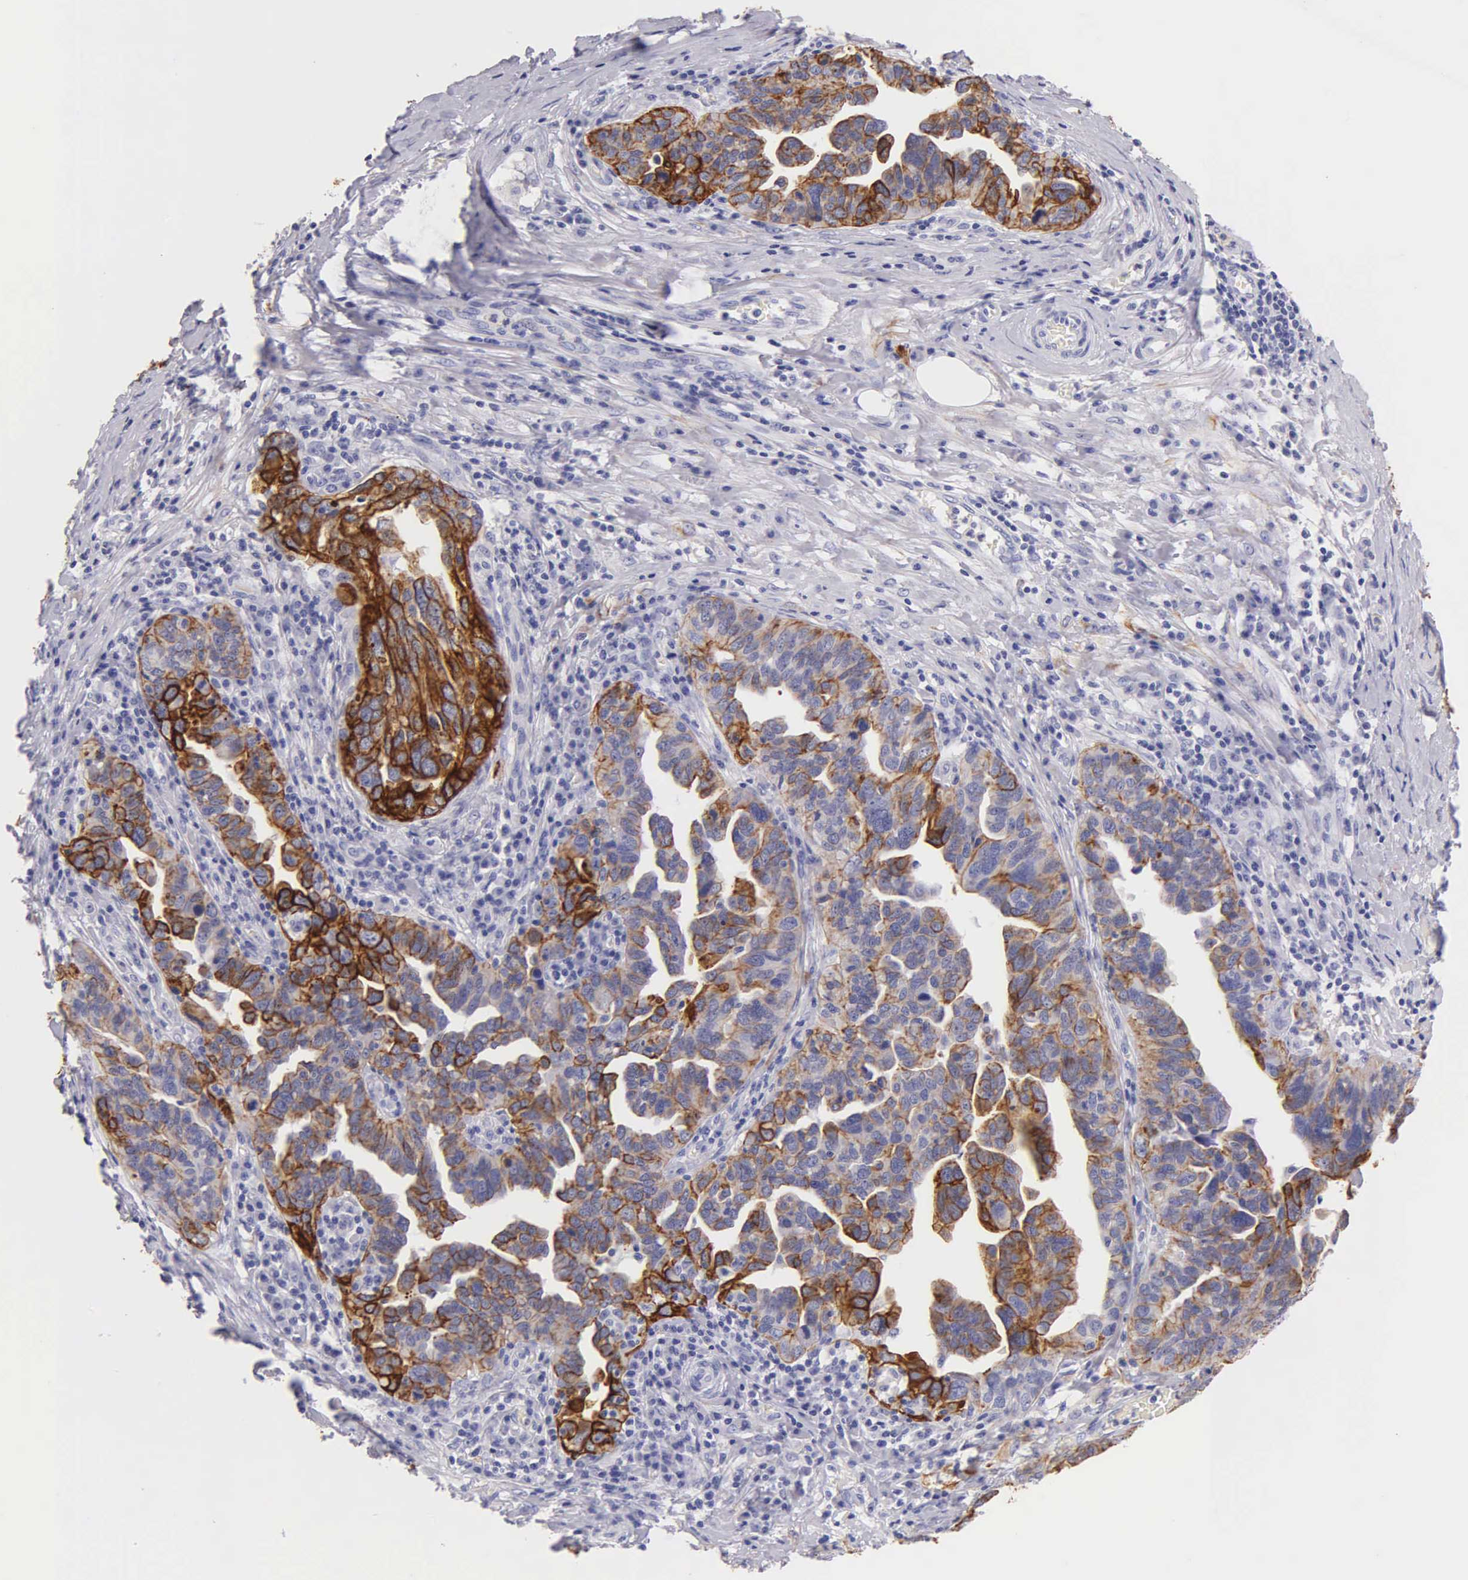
{"staining": {"intensity": "moderate", "quantity": ">75%", "location": "cytoplasmic/membranous"}, "tissue": "ovarian cancer", "cell_type": "Tumor cells", "image_type": "cancer", "snomed": [{"axis": "morphology", "description": "Cystadenocarcinoma, serous, NOS"}, {"axis": "topography", "description": "Ovary"}], "caption": "This is a micrograph of IHC staining of ovarian cancer (serous cystadenocarcinoma), which shows moderate expression in the cytoplasmic/membranous of tumor cells.", "gene": "KRT17", "patient": {"sex": "female", "age": 64}}